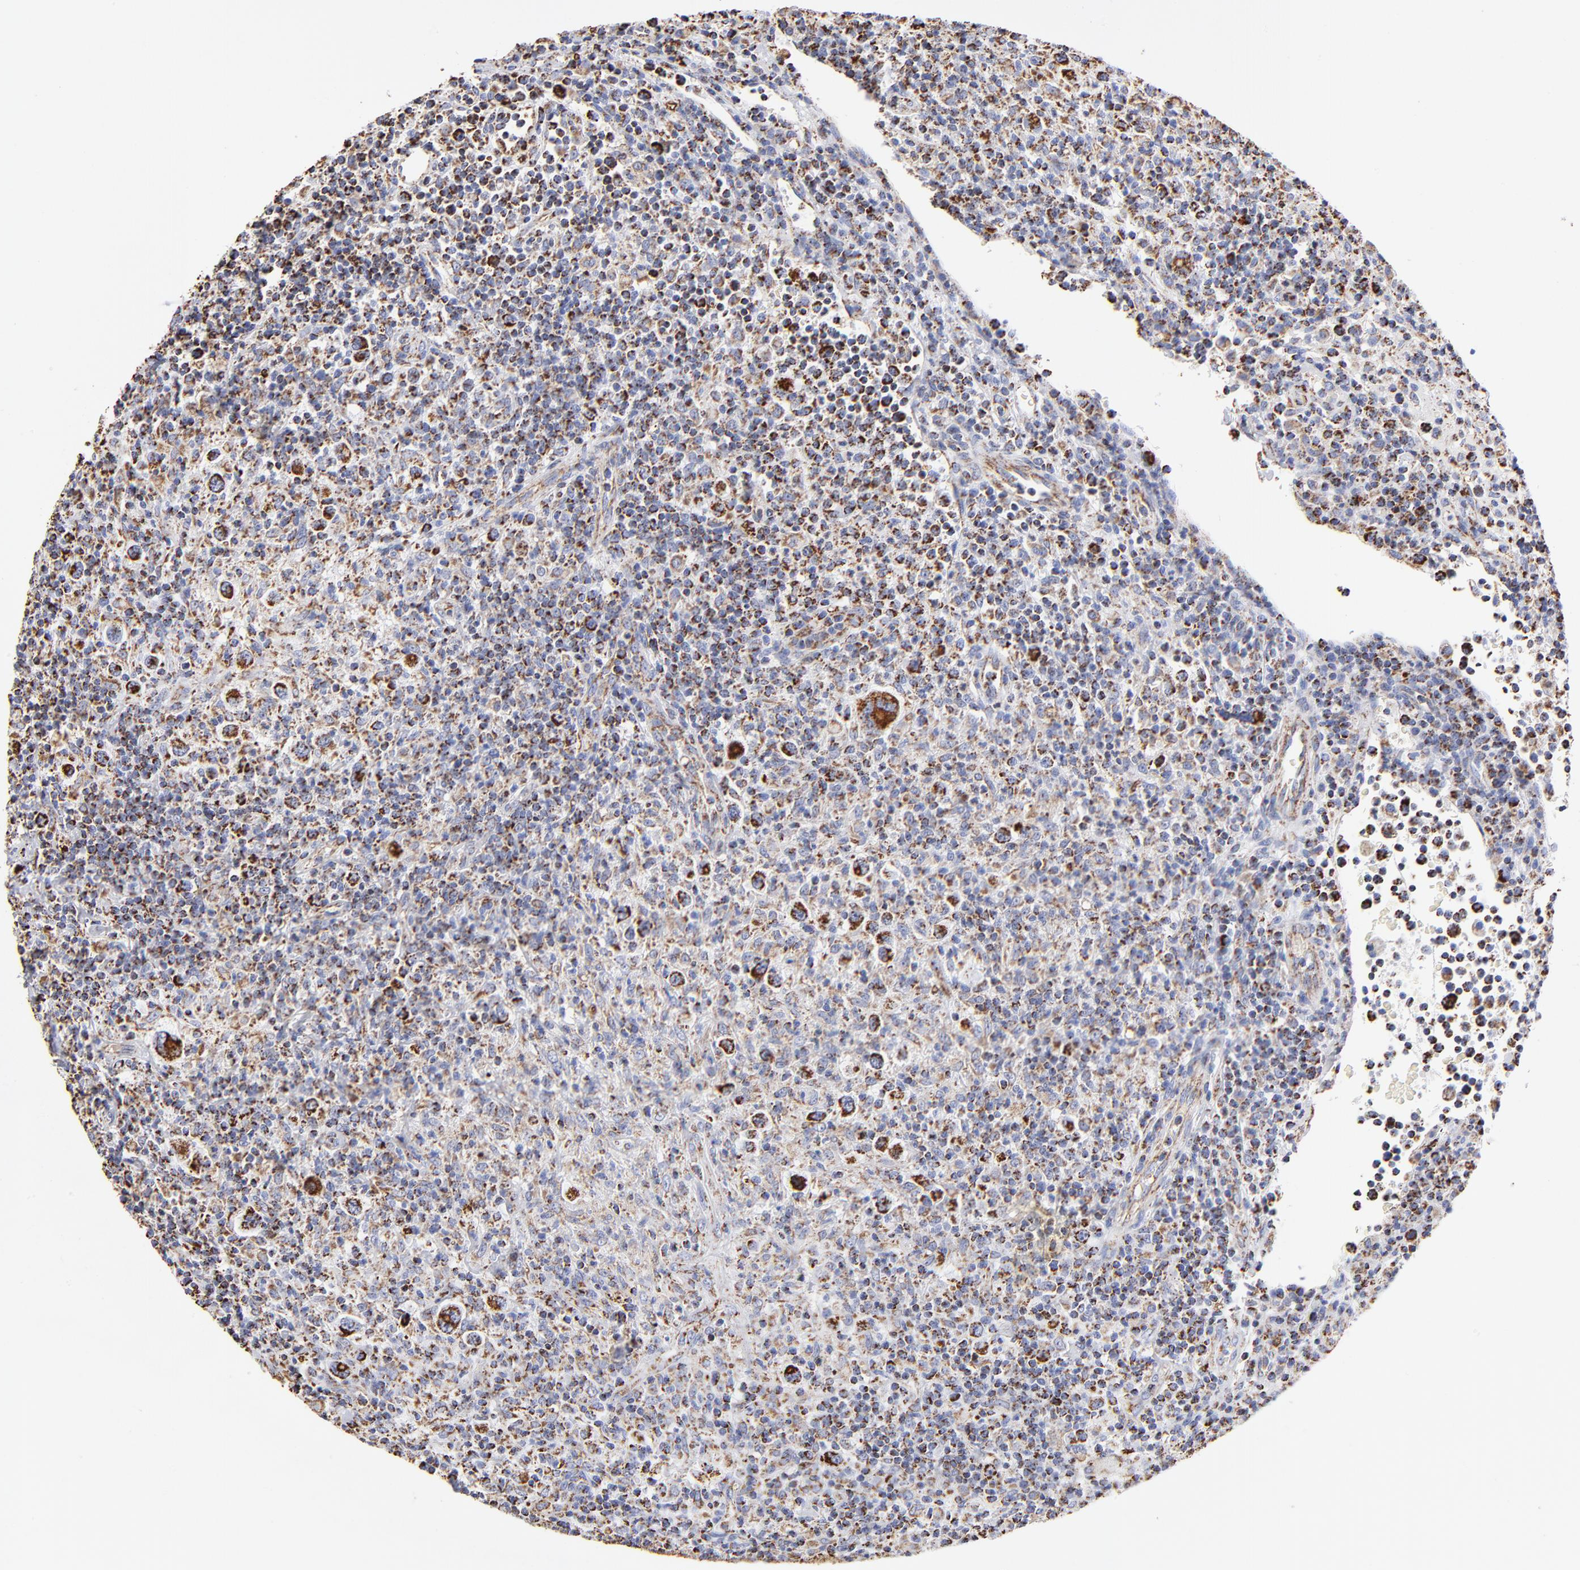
{"staining": {"intensity": "strong", "quantity": ">75%", "location": "cytoplasmic/membranous"}, "tissue": "lymphoma", "cell_type": "Tumor cells", "image_type": "cancer", "snomed": [{"axis": "morphology", "description": "Hodgkin's disease, NOS"}, {"axis": "topography", "description": "Lymph node"}], "caption": "Immunohistochemistry (IHC) histopathology image of neoplastic tissue: human lymphoma stained using IHC displays high levels of strong protein expression localized specifically in the cytoplasmic/membranous of tumor cells, appearing as a cytoplasmic/membranous brown color.", "gene": "PHB1", "patient": {"sex": "male", "age": 65}}